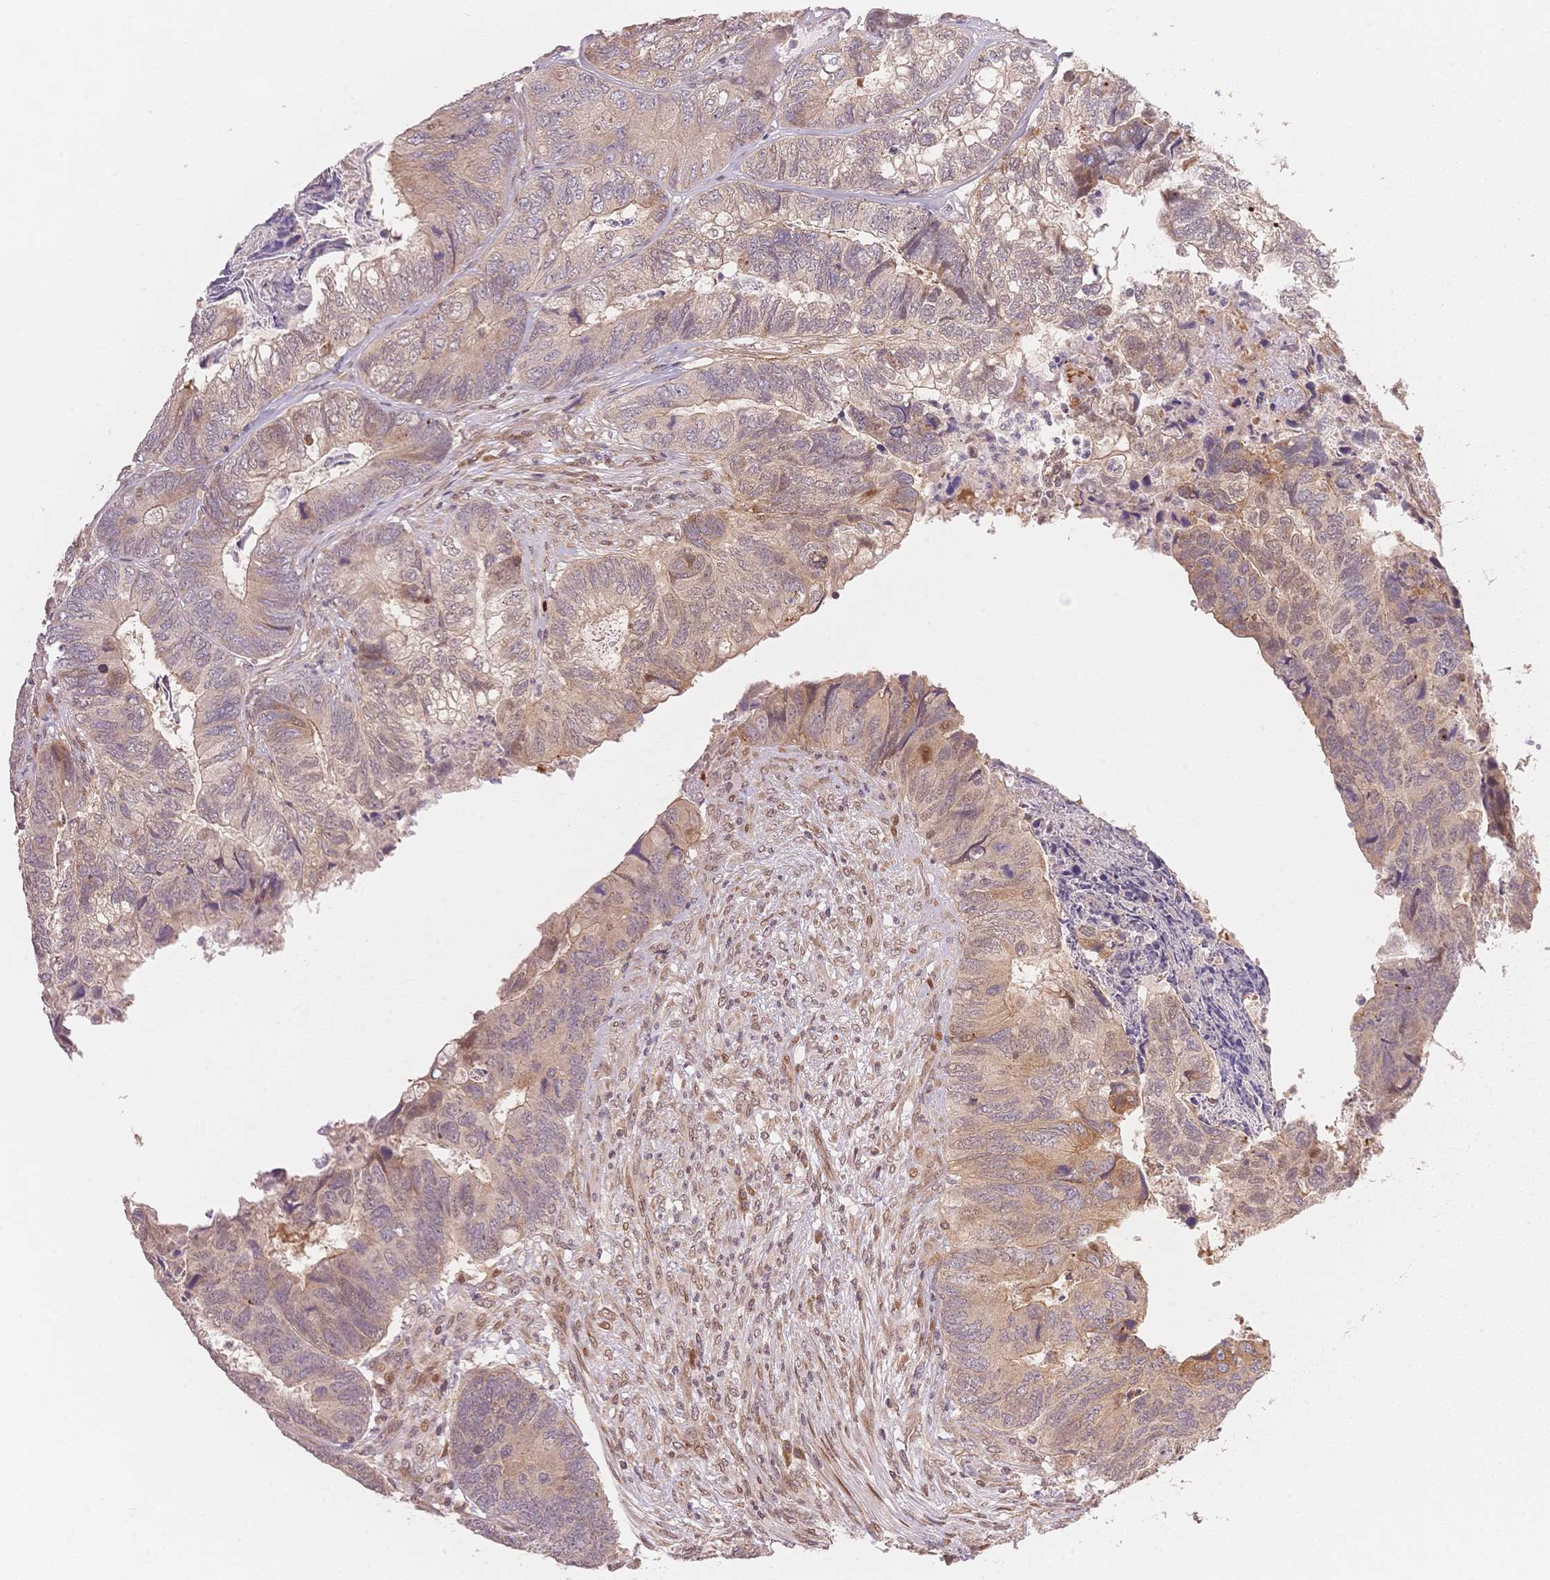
{"staining": {"intensity": "weak", "quantity": "25%-75%", "location": "cytoplasmic/membranous"}, "tissue": "colorectal cancer", "cell_type": "Tumor cells", "image_type": "cancer", "snomed": [{"axis": "morphology", "description": "Adenocarcinoma, NOS"}, {"axis": "topography", "description": "Colon"}], "caption": "Immunohistochemistry (IHC) micrograph of neoplastic tissue: colorectal cancer (adenocarcinoma) stained using immunohistochemistry (IHC) displays low levels of weak protein expression localized specifically in the cytoplasmic/membranous of tumor cells, appearing as a cytoplasmic/membranous brown color.", "gene": "STK39", "patient": {"sex": "female", "age": 67}}